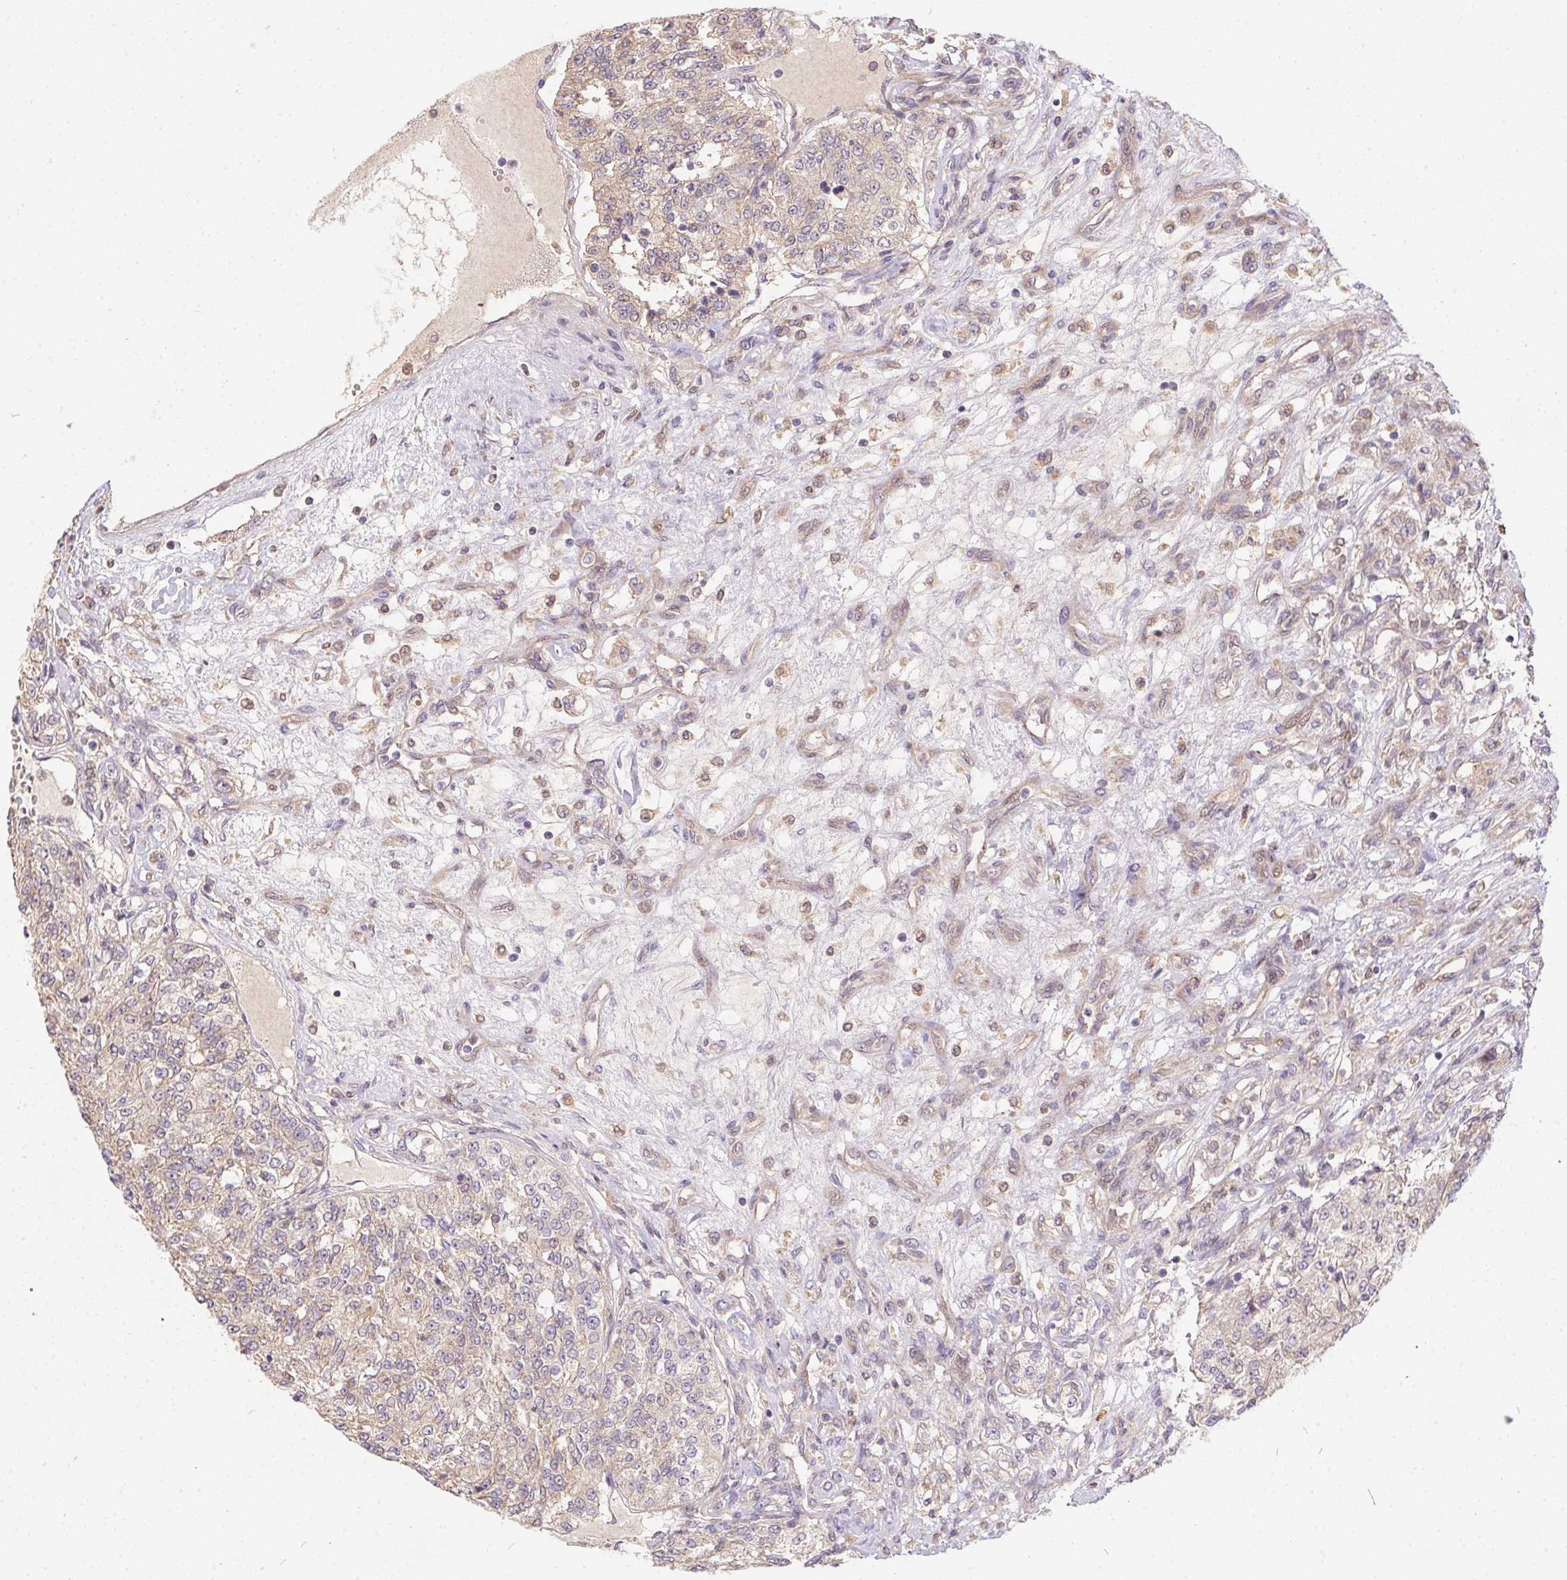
{"staining": {"intensity": "weak", "quantity": ">75%", "location": "cytoplasmic/membranous"}, "tissue": "renal cancer", "cell_type": "Tumor cells", "image_type": "cancer", "snomed": [{"axis": "morphology", "description": "Adenocarcinoma, NOS"}, {"axis": "topography", "description": "Kidney"}], "caption": "Protein expression analysis of human renal adenocarcinoma reveals weak cytoplasmic/membranous staining in about >75% of tumor cells.", "gene": "NUDT16", "patient": {"sex": "female", "age": 63}}